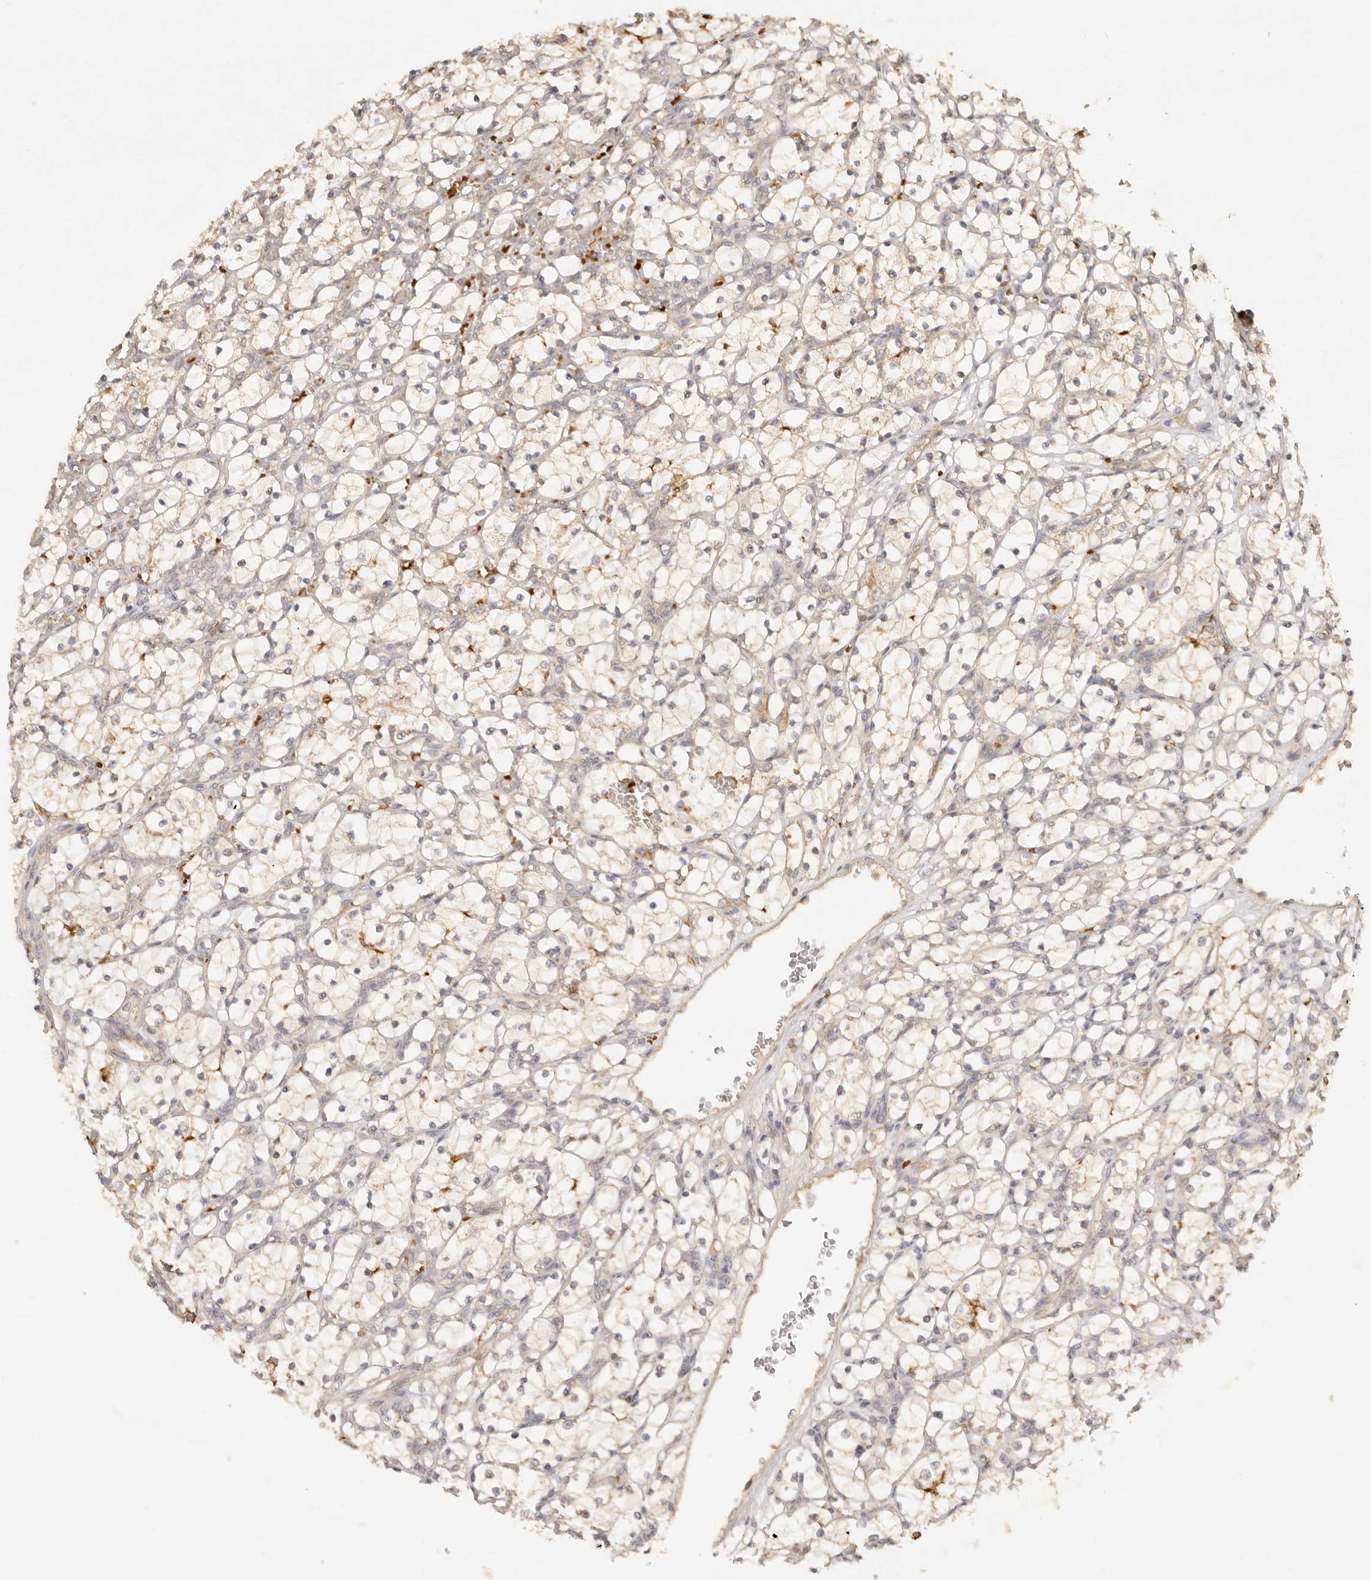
{"staining": {"intensity": "weak", "quantity": "<25%", "location": "cytoplasmic/membranous"}, "tissue": "renal cancer", "cell_type": "Tumor cells", "image_type": "cancer", "snomed": [{"axis": "morphology", "description": "Adenocarcinoma, NOS"}, {"axis": "topography", "description": "Kidney"}], "caption": "DAB immunohistochemical staining of human renal cancer (adenocarcinoma) displays no significant staining in tumor cells.", "gene": "FREM2", "patient": {"sex": "female", "age": 69}}